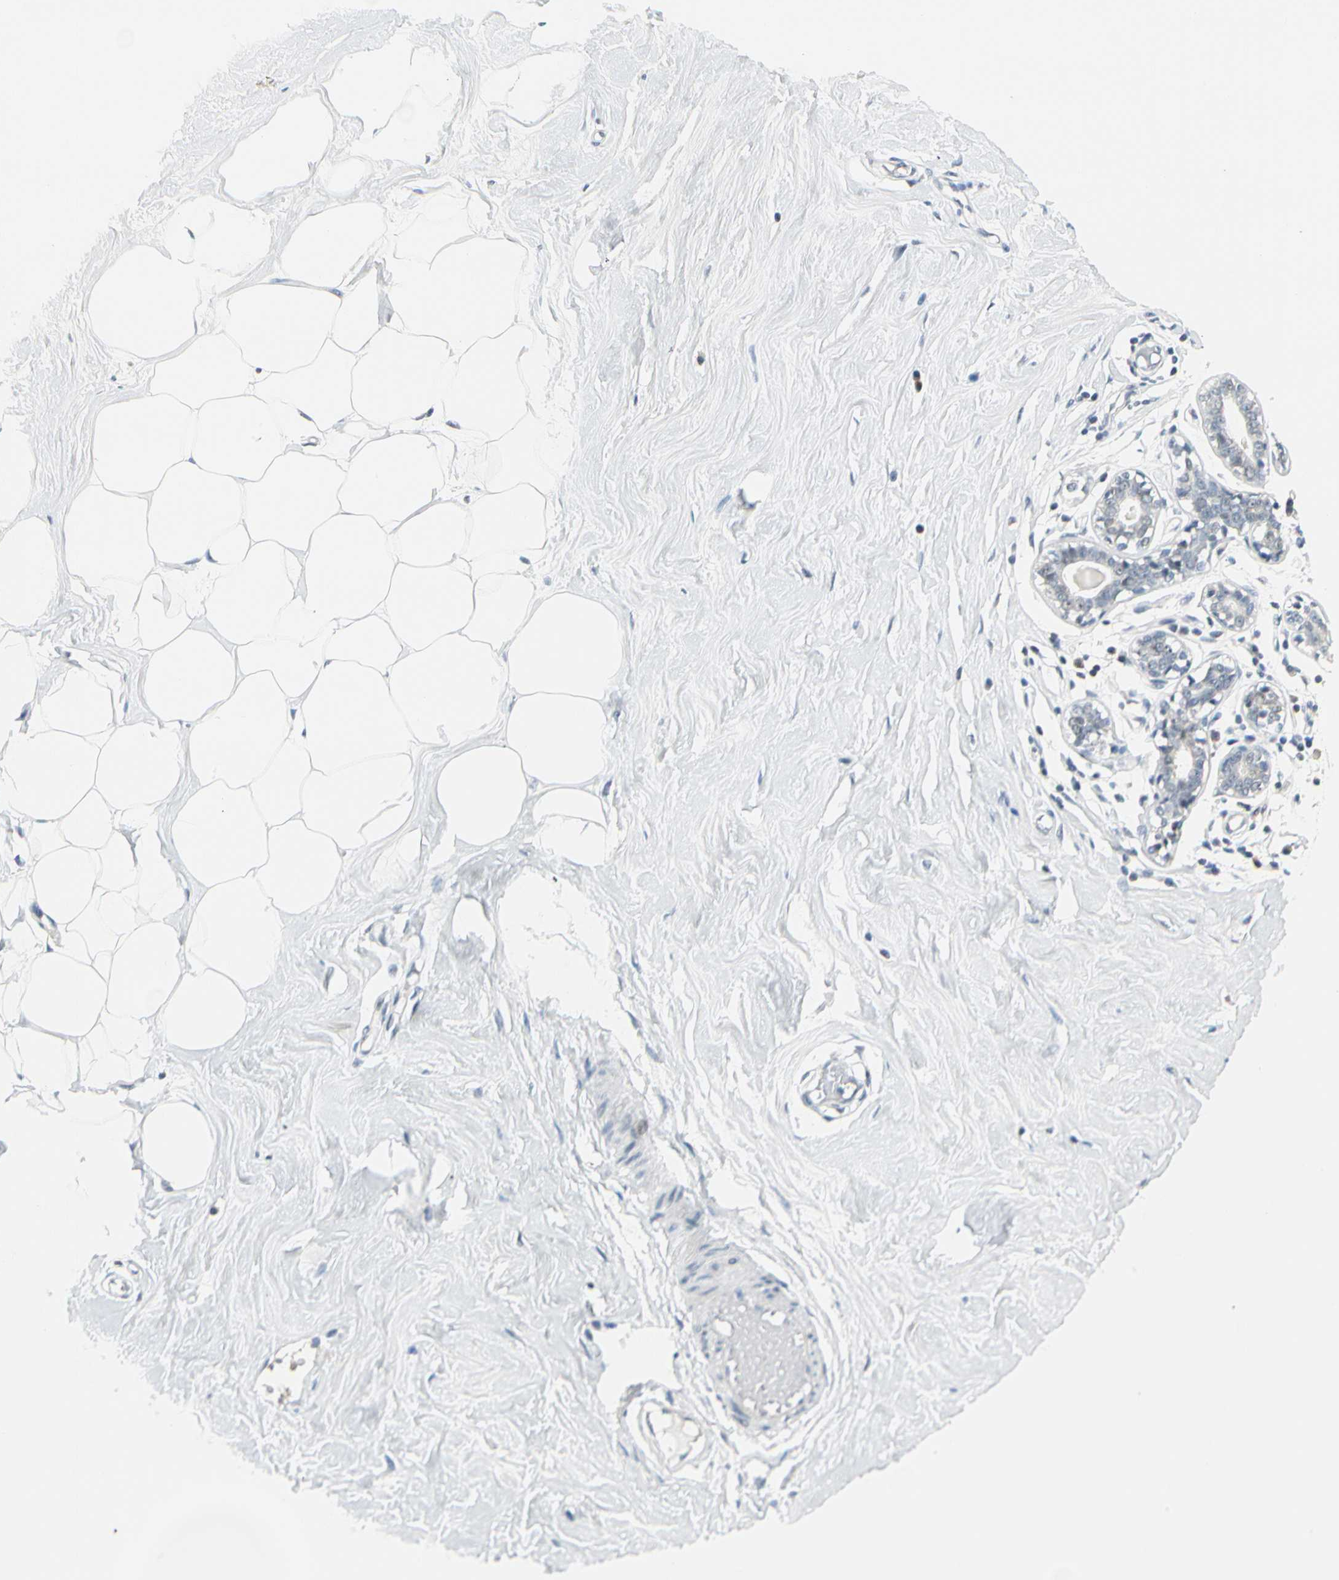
{"staining": {"intensity": "negative", "quantity": "none", "location": "none"}, "tissue": "adipose tissue", "cell_type": "Adipocytes", "image_type": "normal", "snomed": [{"axis": "morphology", "description": "Normal tissue, NOS"}, {"axis": "topography", "description": "Breast"}], "caption": "Immunohistochemistry histopathology image of benign adipose tissue stained for a protein (brown), which reveals no positivity in adipocytes.", "gene": "ZSCAN1", "patient": {"sex": "female", "age": 44}}